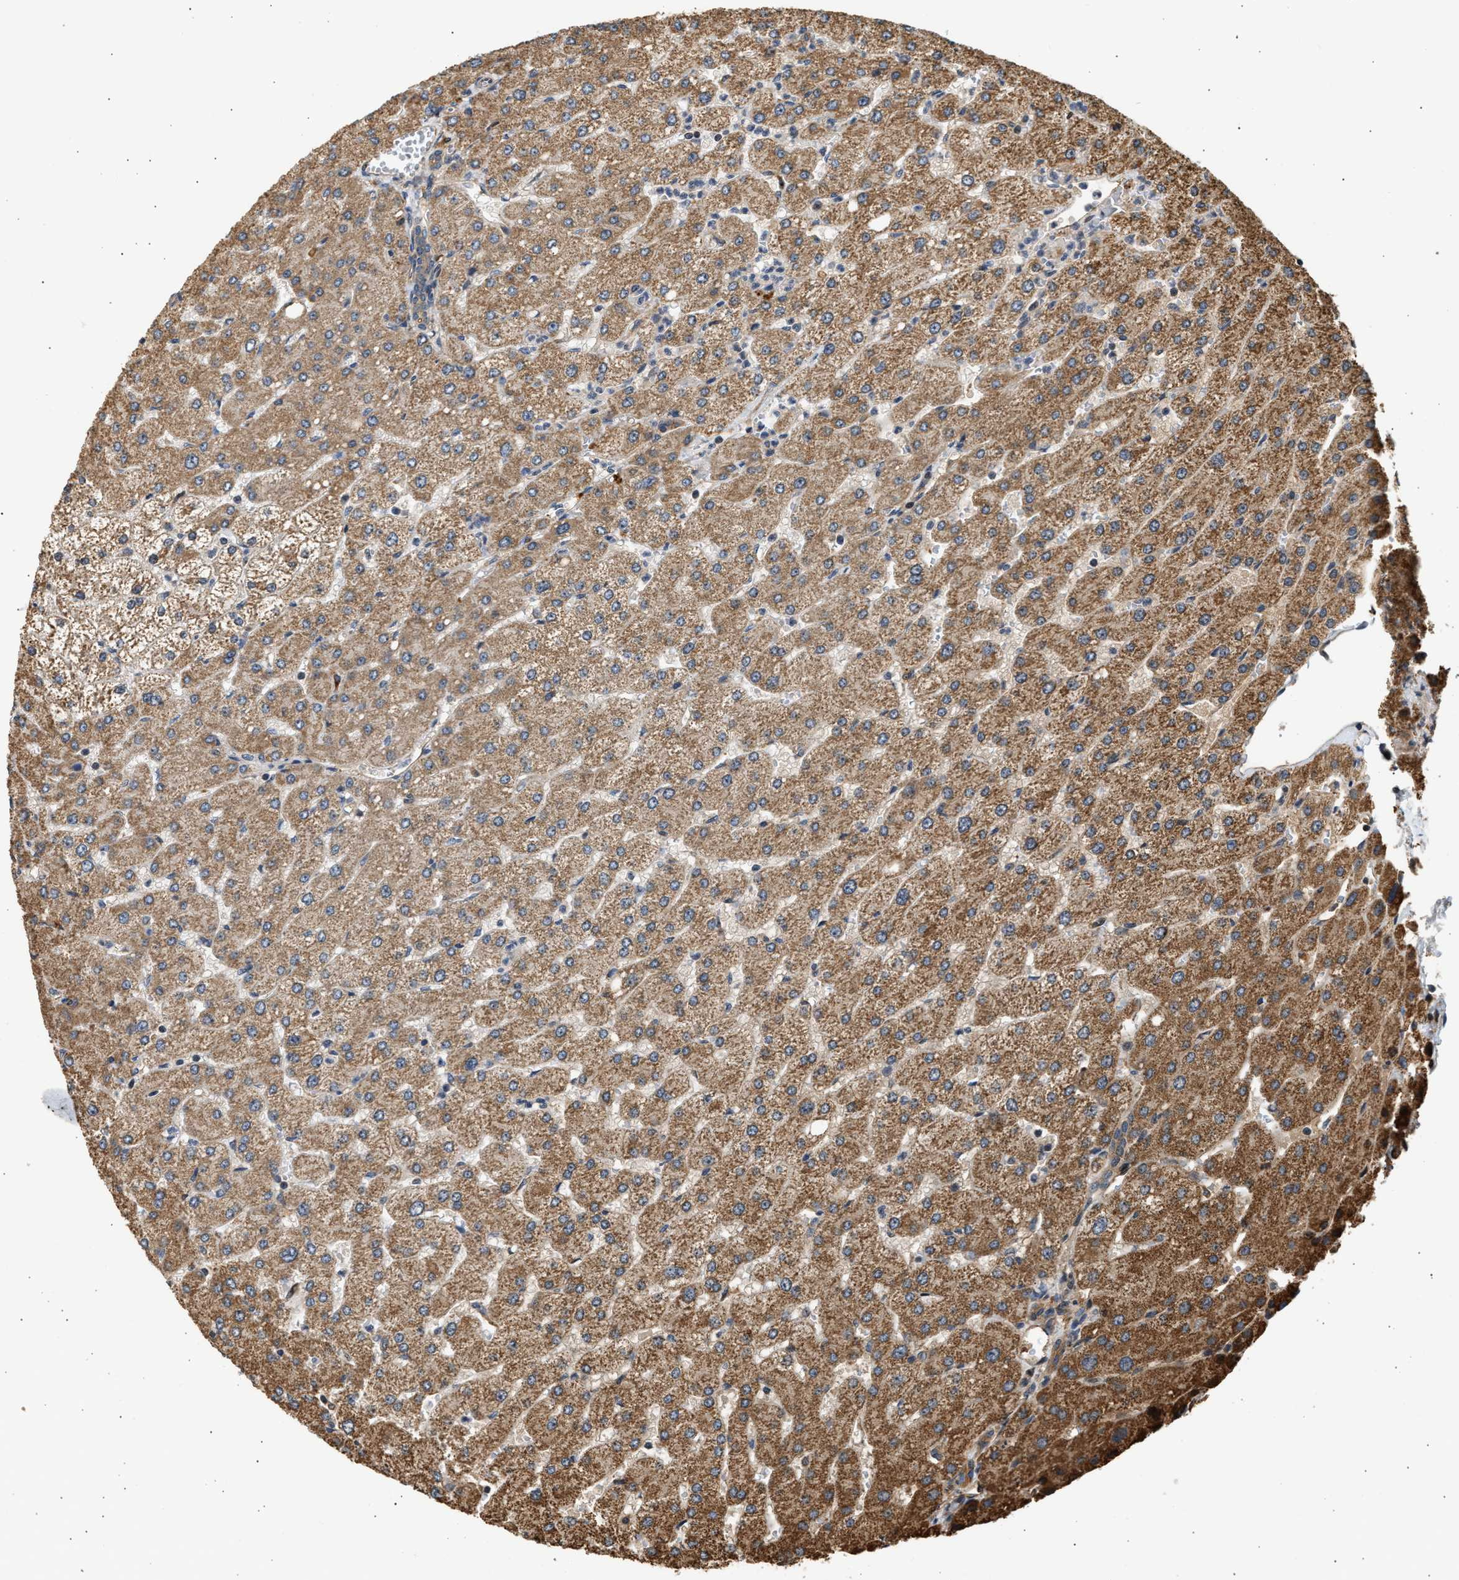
{"staining": {"intensity": "moderate", "quantity": "25%-75%", "location": "cytoplasmic/membranous"}, "tissue": "liver", "cell_type": "Cholangiocytes", "image_type": "normal", "snomed": [{"axis": "morphology", "description": "Normal tissue, NOS"}, {"axis": "topography", "description": "Liver"}], "caption": "IHC of normal liver demonstrates medium levels of moderate cytoplasmic/membranous positivity in approximately 25%-75% of cholangiocytes.", "gene": "DUSP14", "patient": {"sex": "male", "age": 55}}